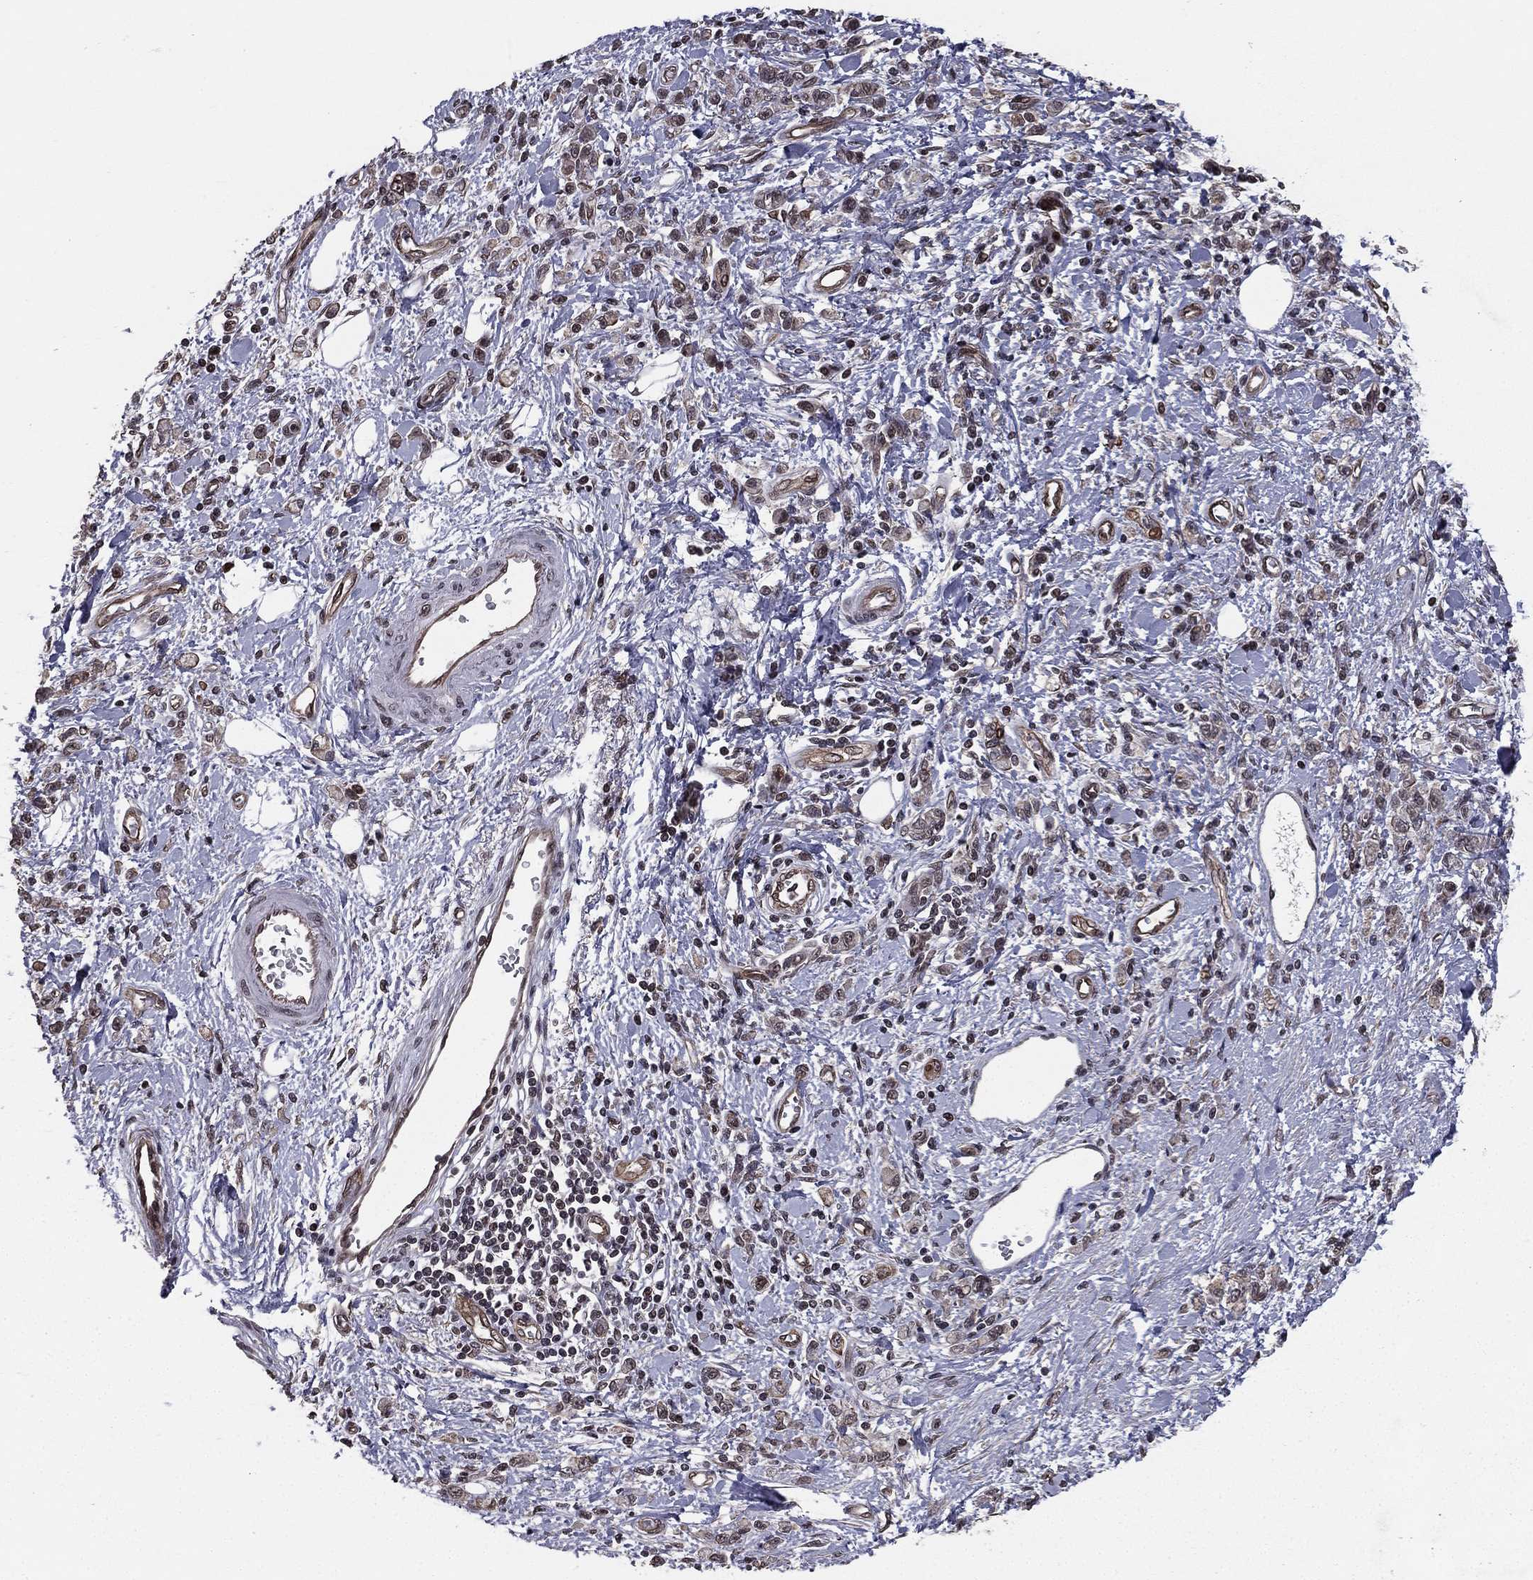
{"staining": {"intensity": "weak", "quantity": "25%-75%", "location": "cytoplasmic/membranous"}, "tissue": "stomach cancer", "cell_type": "Tumor cells", "image_type": "cancer", "snomed": [{"axis": "morphology", "description": "Adenocarcinoma, NOS"}, {"axis": "topography", "description": "Stomach"}], "caption": "This histopathology image exhibits immunohistochemistry (IHC) staining of human stomach adenocarcinoma, with low weak cytoplasmic/membranous expression in approximately 25%-75% of tumor cells.", "gene": "RARB", "patient": {"sex": "male", "age": 77}}